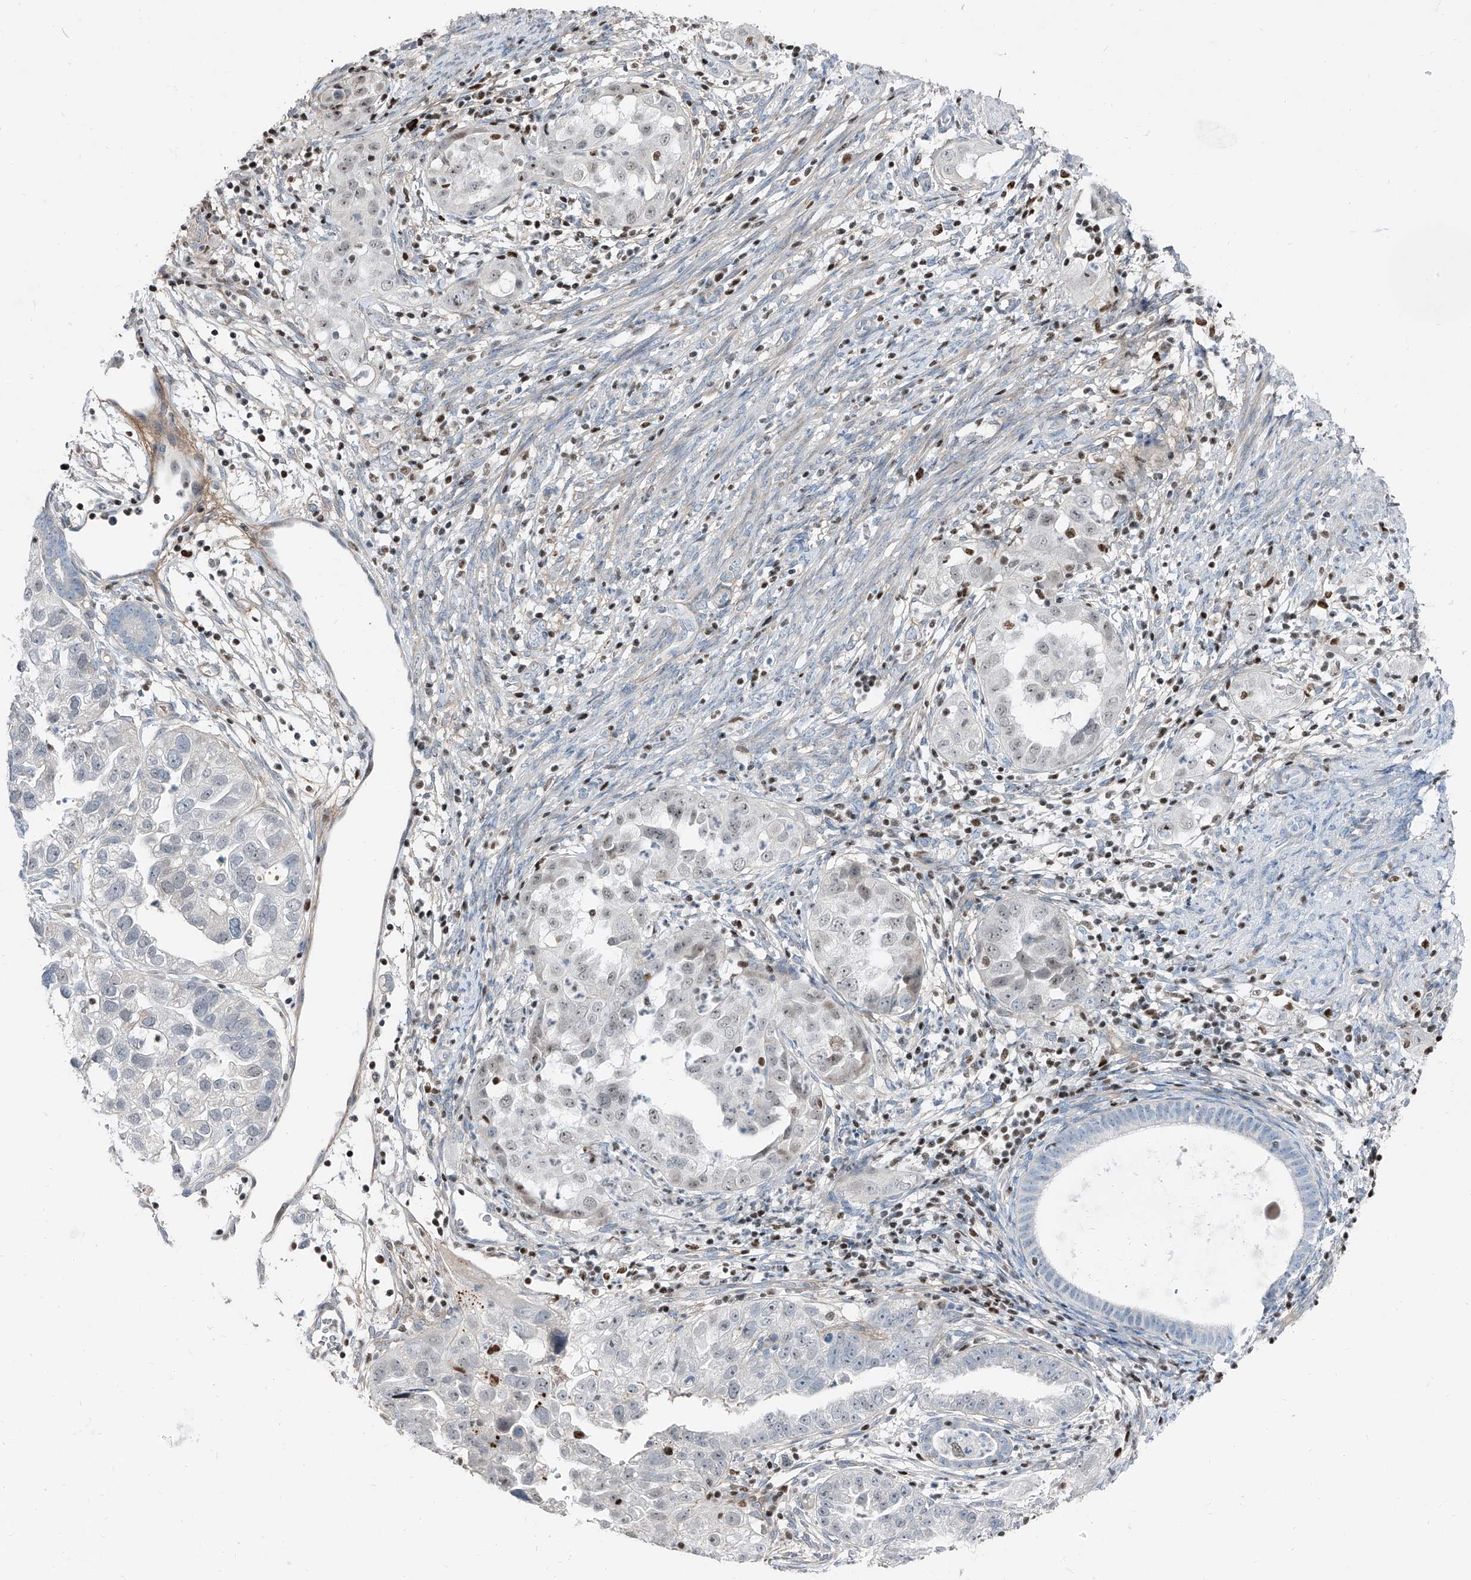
{"staining": {"intensity": "negative", "quantity": "none", "location": "none"}, "tissue": "endometrial cancer", "cell_type": "Tumor cells", "image_type": "cancer", "snomed": [{"axis": "morphology", "description": "Adenocarcinoma, NOS"}, {"axis": "topography", "description": "Endometrium"}], "caption": "This is an IHC micrograph of endometrial cancer (adenocarcinoma). There is no positivity in tumor cells.", "gene": "HOXA3", "patient": {"sex": "female", "age": 85}}